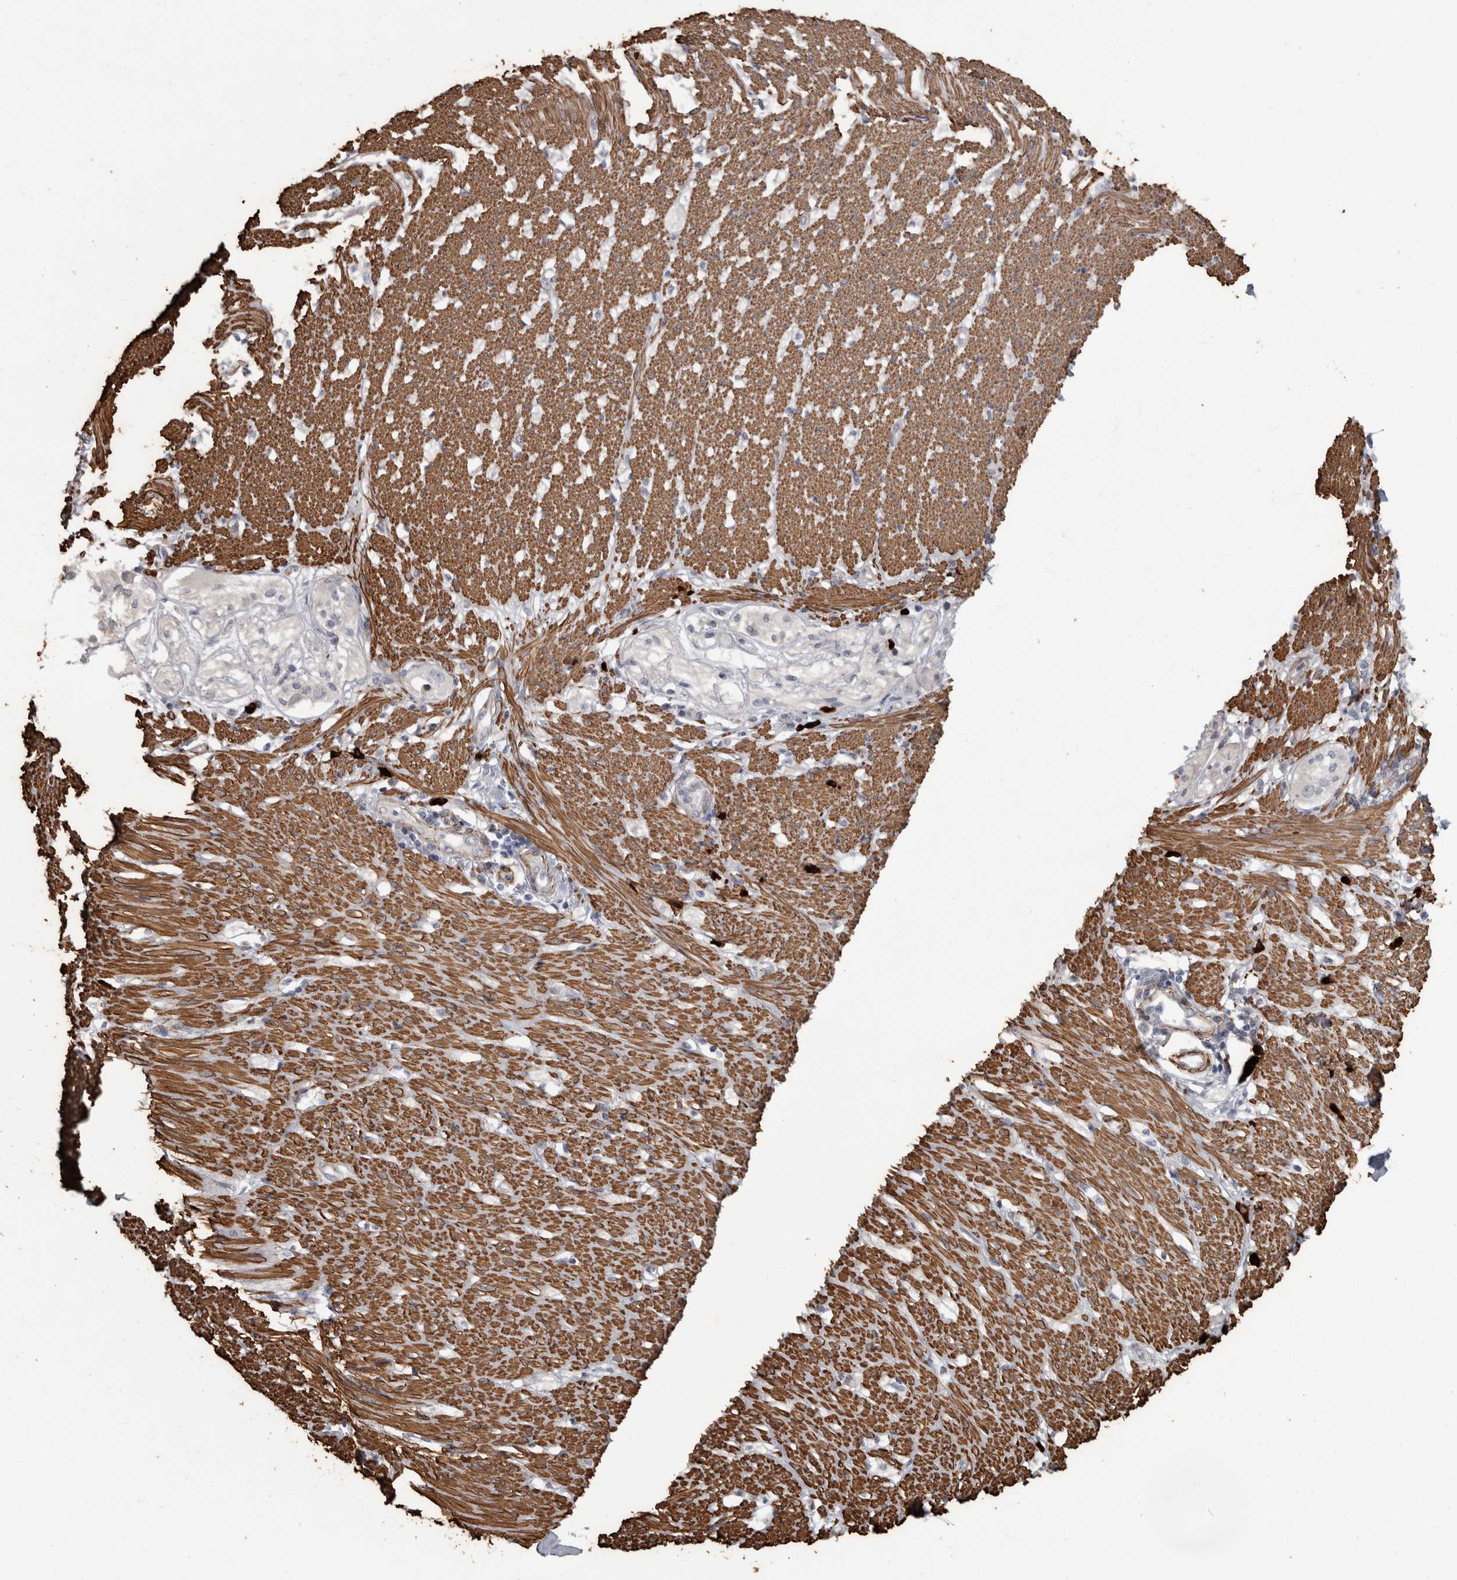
{"staining": {"intensity": "moderate", "quantity": ">75%", "location": "cytoplasmic/membranous"}, "tissue": "smooth muscle", "cell_type": "Smooth muscle cells", "image_type": "normal", "snomed": [{"axis": "morphology", "description": "Normal tissue, NOS"}, {"axis": "morphology", "description": "Adenocarcinoma, NOS"}, {"axis": "topography", "description": "Colon"}, {"axis": "topography", "description": "Peripheral nerve tissue"}], "caption": "DAB immunohistochemical staining of unremarkable smooth muscle displays moderate cytoplasmic/membranous protein staining in approximately >75% of smooth muscle cells.", "gene": "MASTL", "patient": {"sex": "male", "age": 14}}